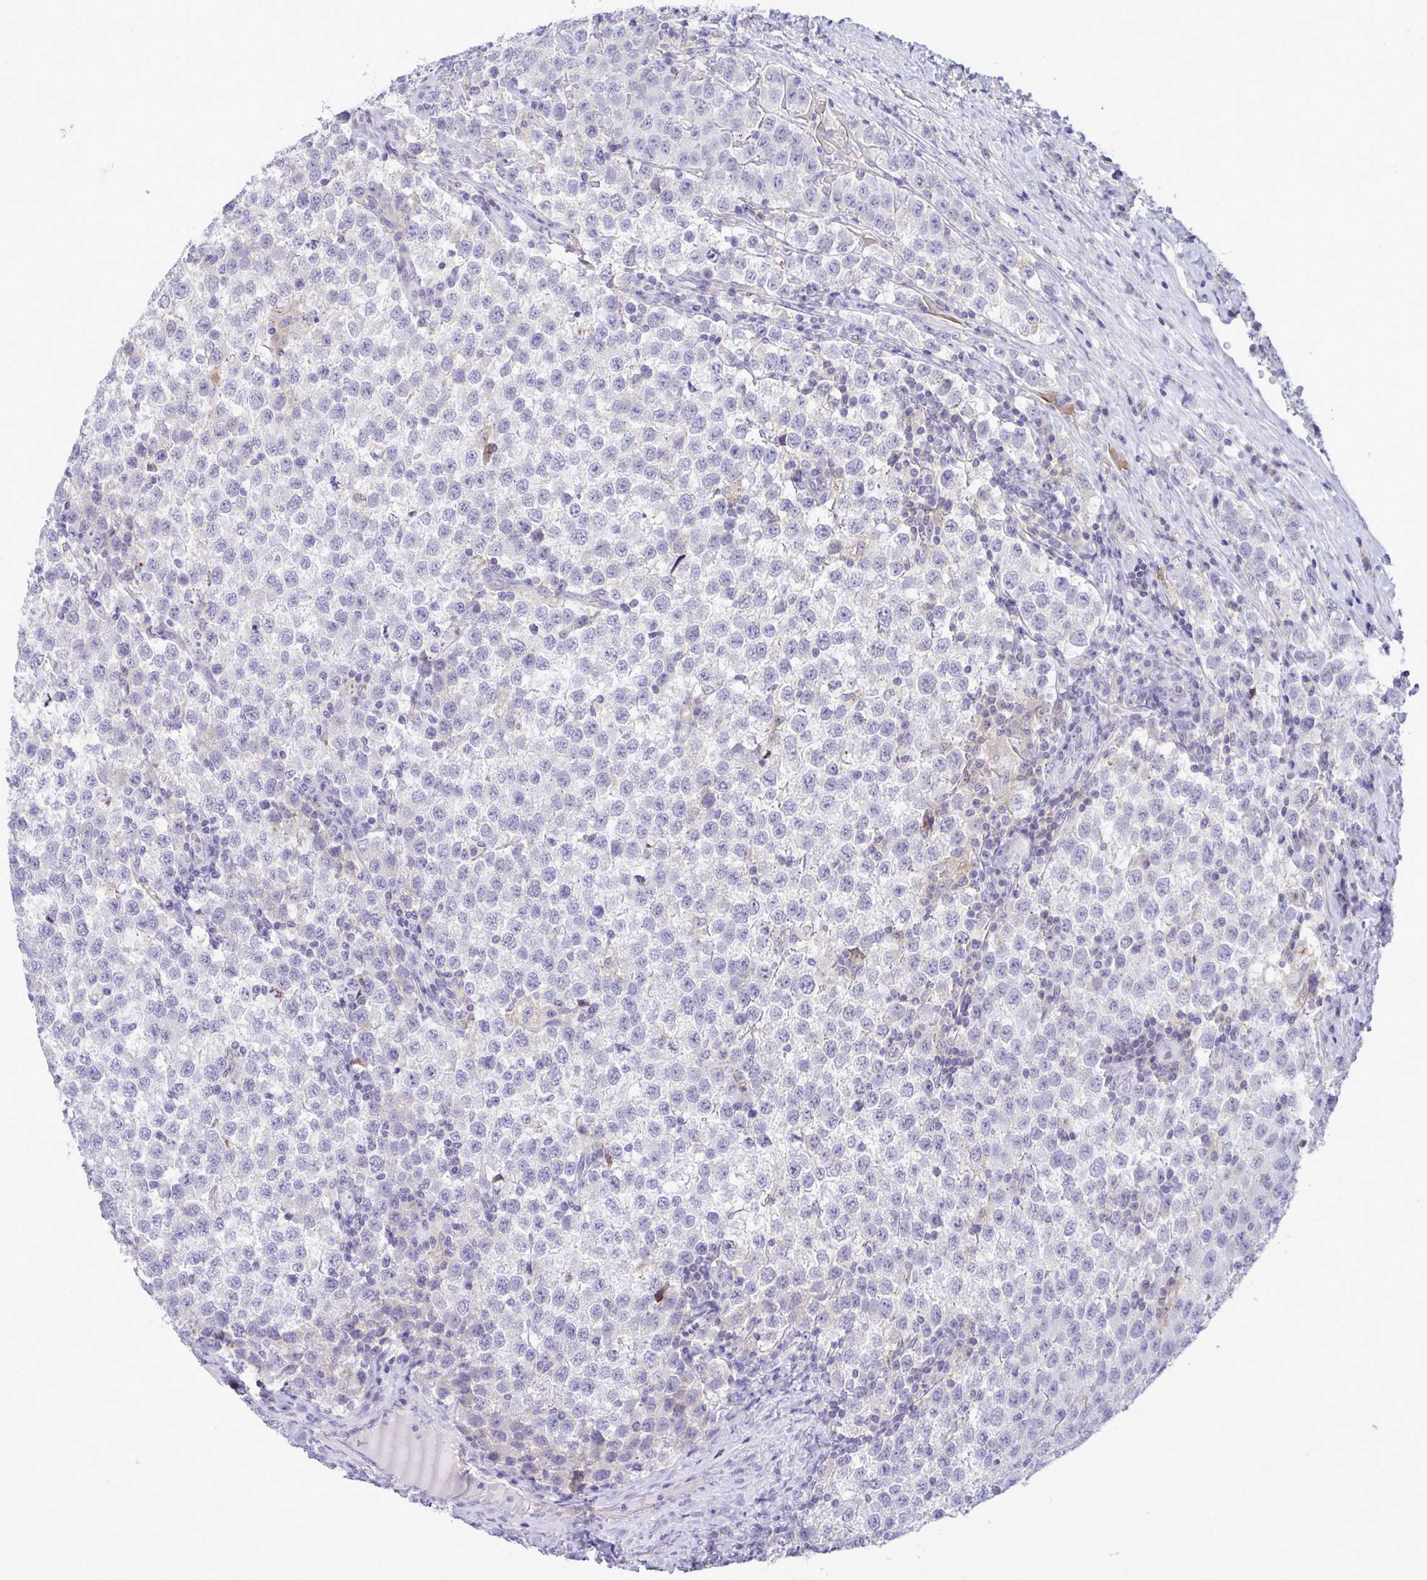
{"staining": {"intensity": "negative", "quantity": "none", "location": "none"}, "tissue": "testis cancer", "cell_type": "Tumor cells", "image_type": "cancer", "snomed": [{"axis": "morphology", "description": "Seminoma, NOS"}, {"axis": "topography", "description": "Testis"}], "caption": "Tumor cells show no significant protein expression in testis cancer.", "gene": "RGPD5", "patient": {"sex": "male", "age": 34}}